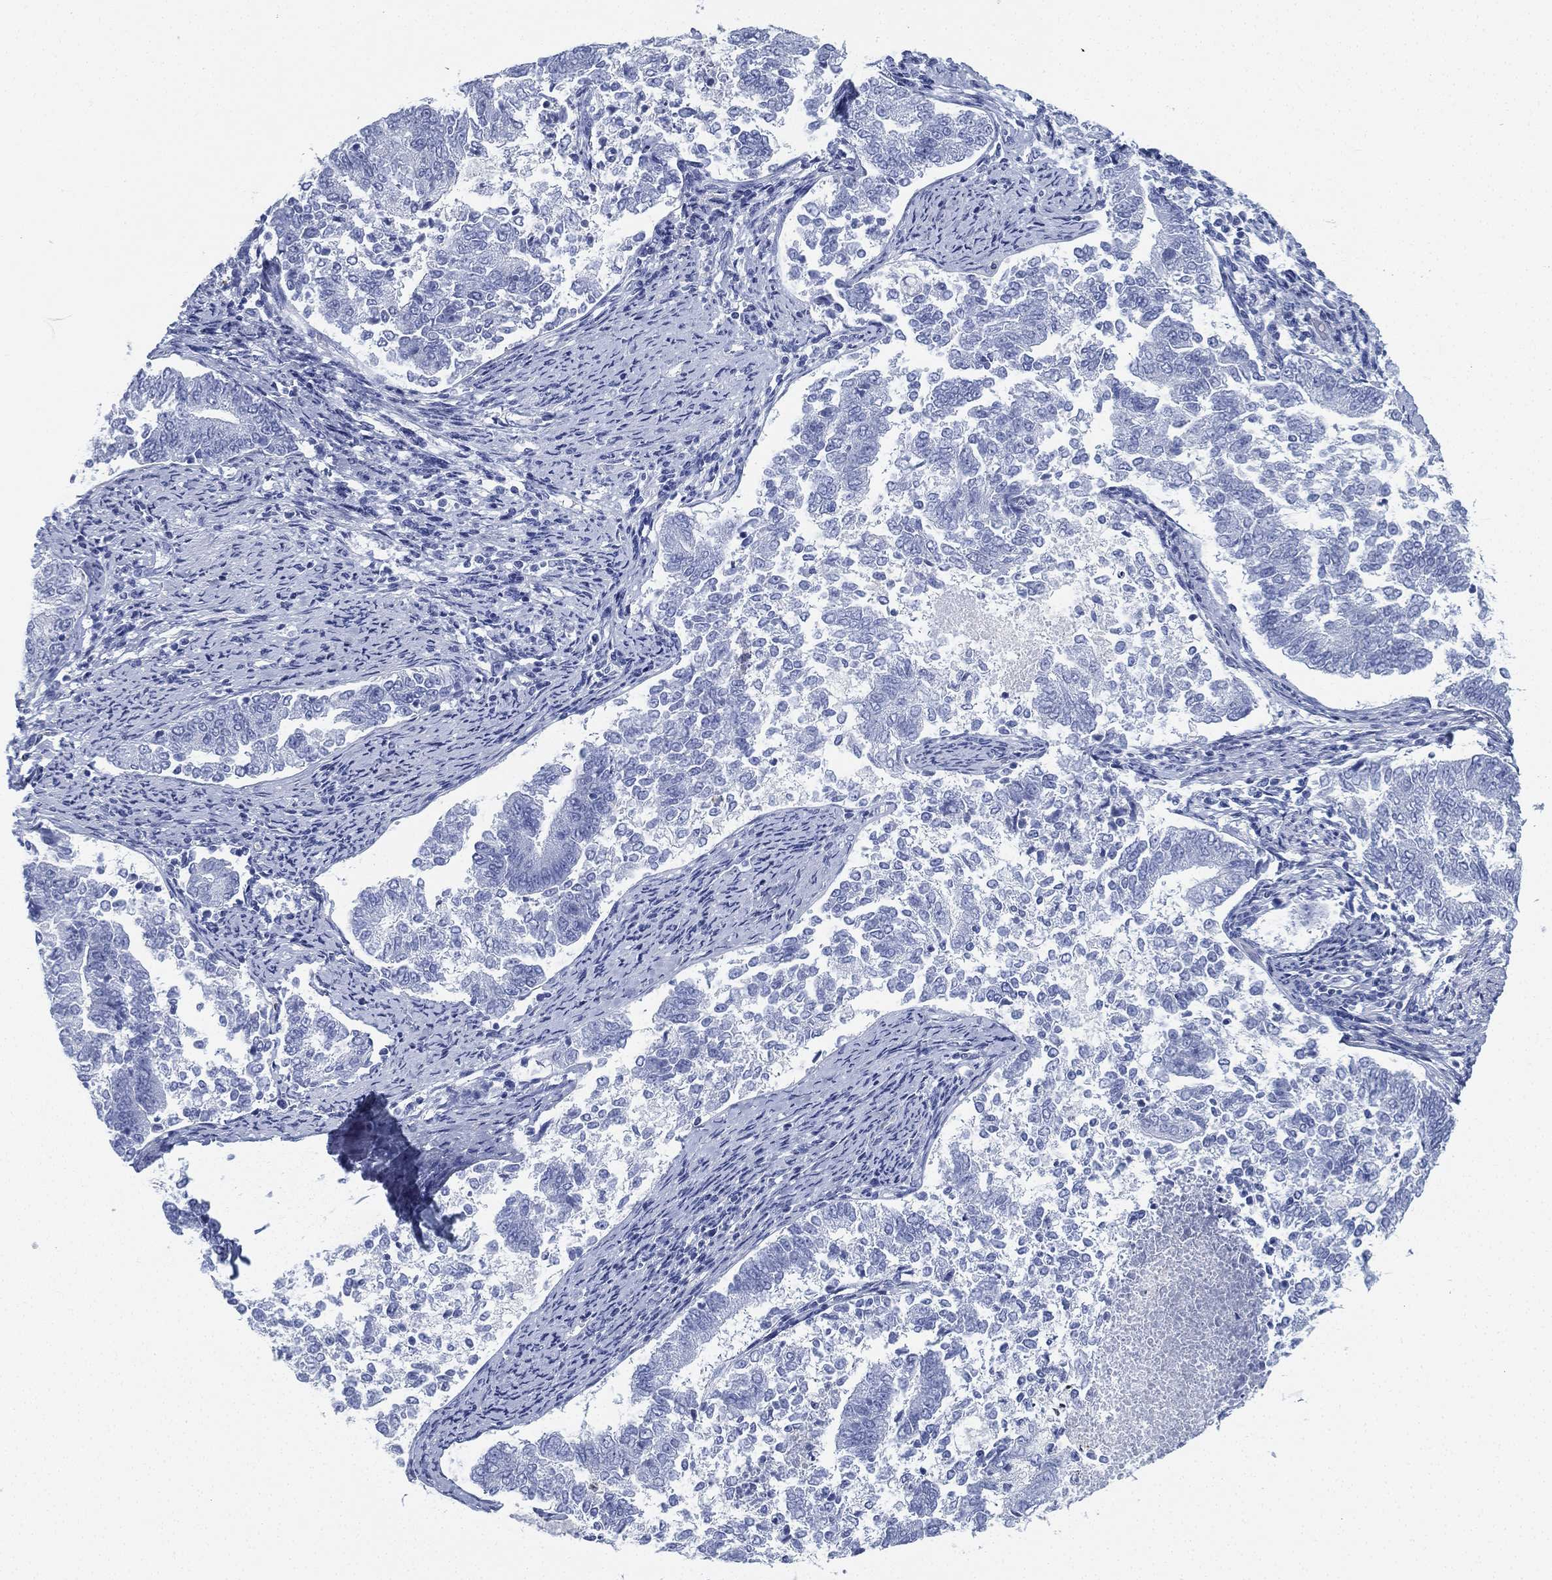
{"staining": {"intensity": "negative", "quantity": "none", "location": "none"}, "tissue": "endometrial cancer", "cell_type": "Tumor cells", "image_type": "cancer", "snomed": [{"axis": "morphology", "description": "Adenocarcinoma, NOS"}, {"axis": "topography", "description": "Endometrium"}], "caption": "A high-resolution micrograph shows immunohistochemistry staining of endometrial cancer, which shows no significant staining in tumor cells.", "gene": "DEFB121", "patient": {"sex": "female", "age": 65}}